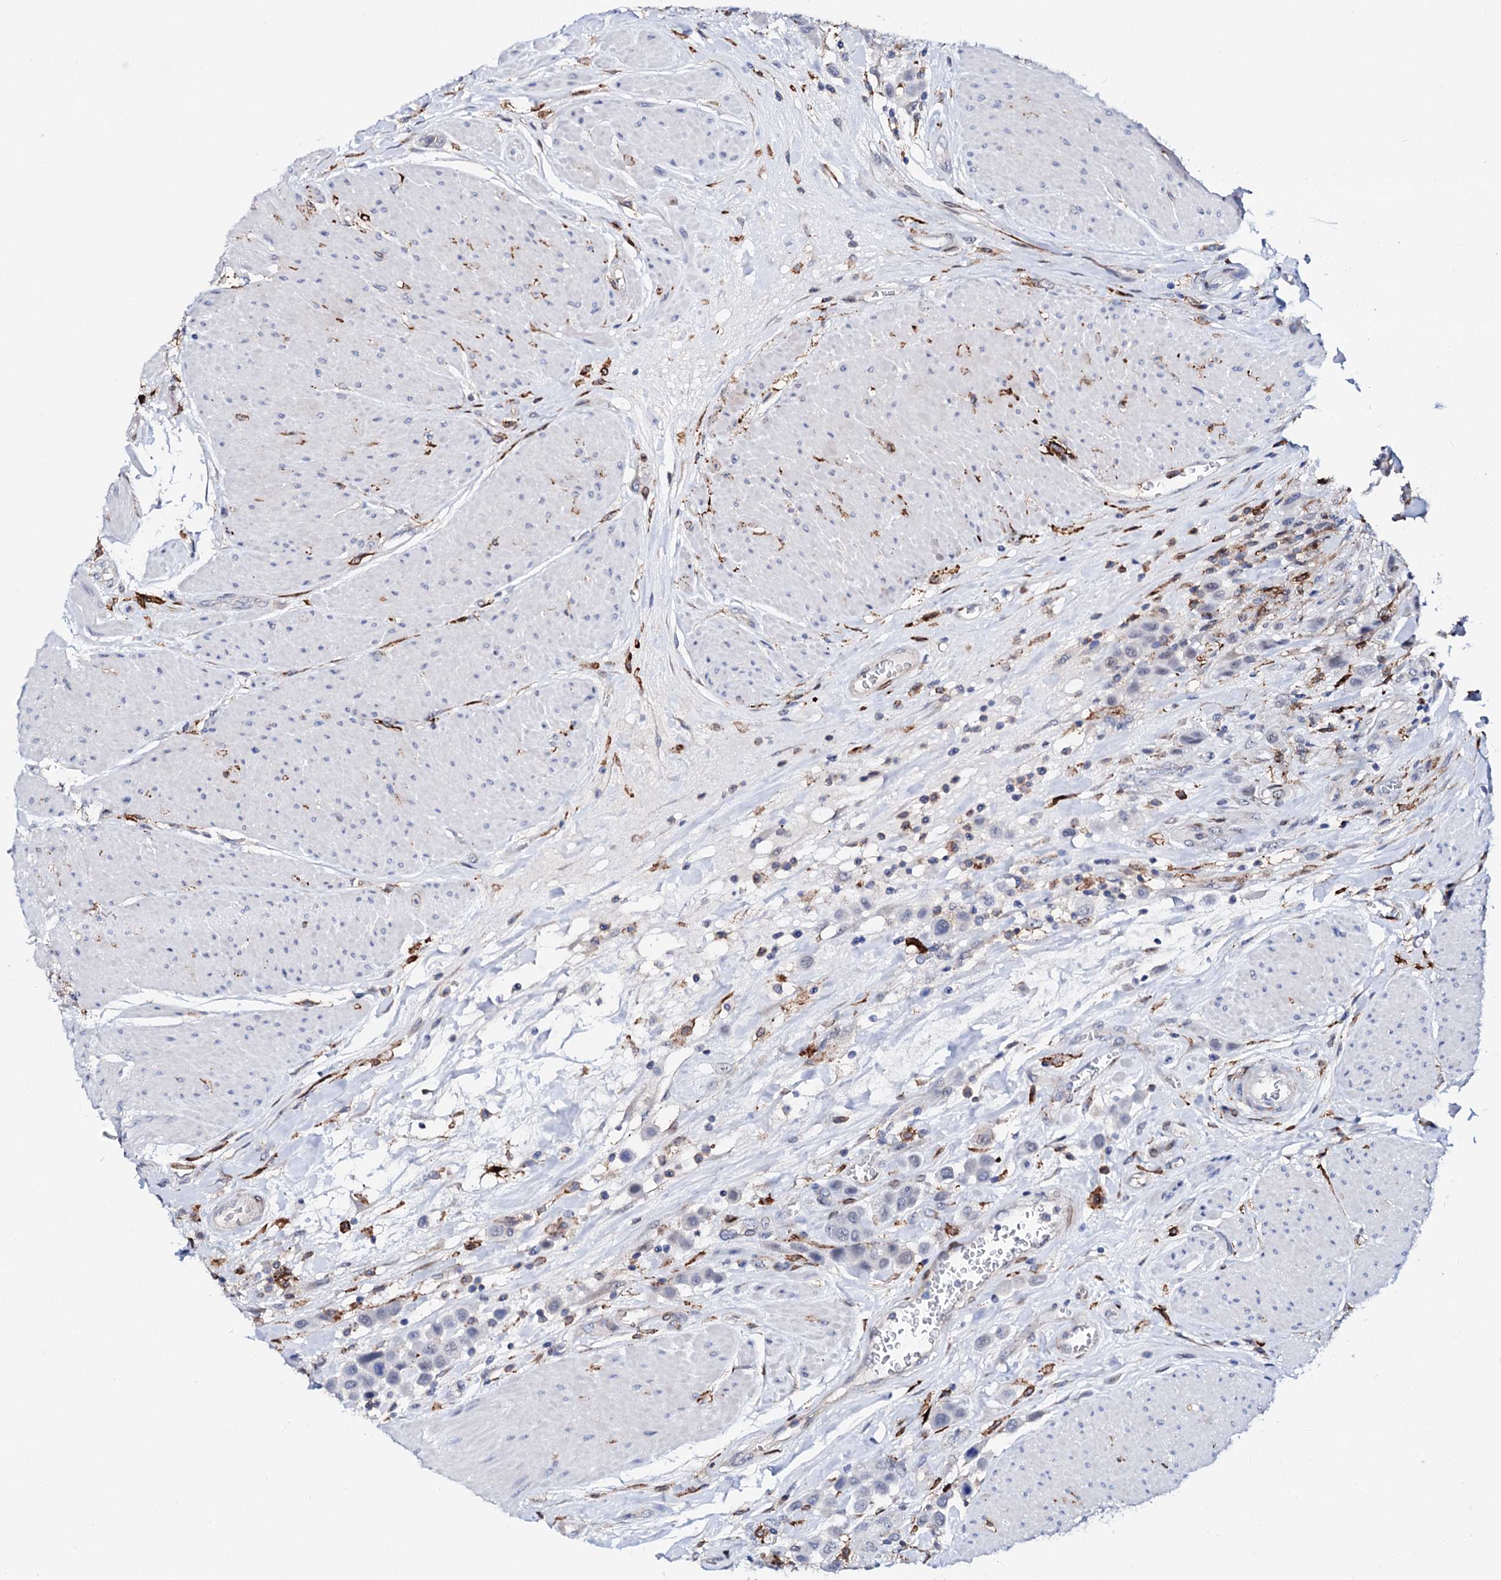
{"staining": {"intensity": "negative", "quantity": "none", "location": "none"}, "tissue": "urothelial cancer", "cell_type": "Tumor cells", "image_type": "cancer", "snomed": [{"axis": "morphology", "description": "Urothelial carcinoma, High grade"}, {"axis": "topography", "description": "Urinary bladder"}], "caption": "This is a photomicrograph of immunohistochemistry staining of urothelial carcinoma (high-grade), which shows no staining in tumor cells.", "gene": "MED13L", "patient": {"sex": "male", "age": 50}}